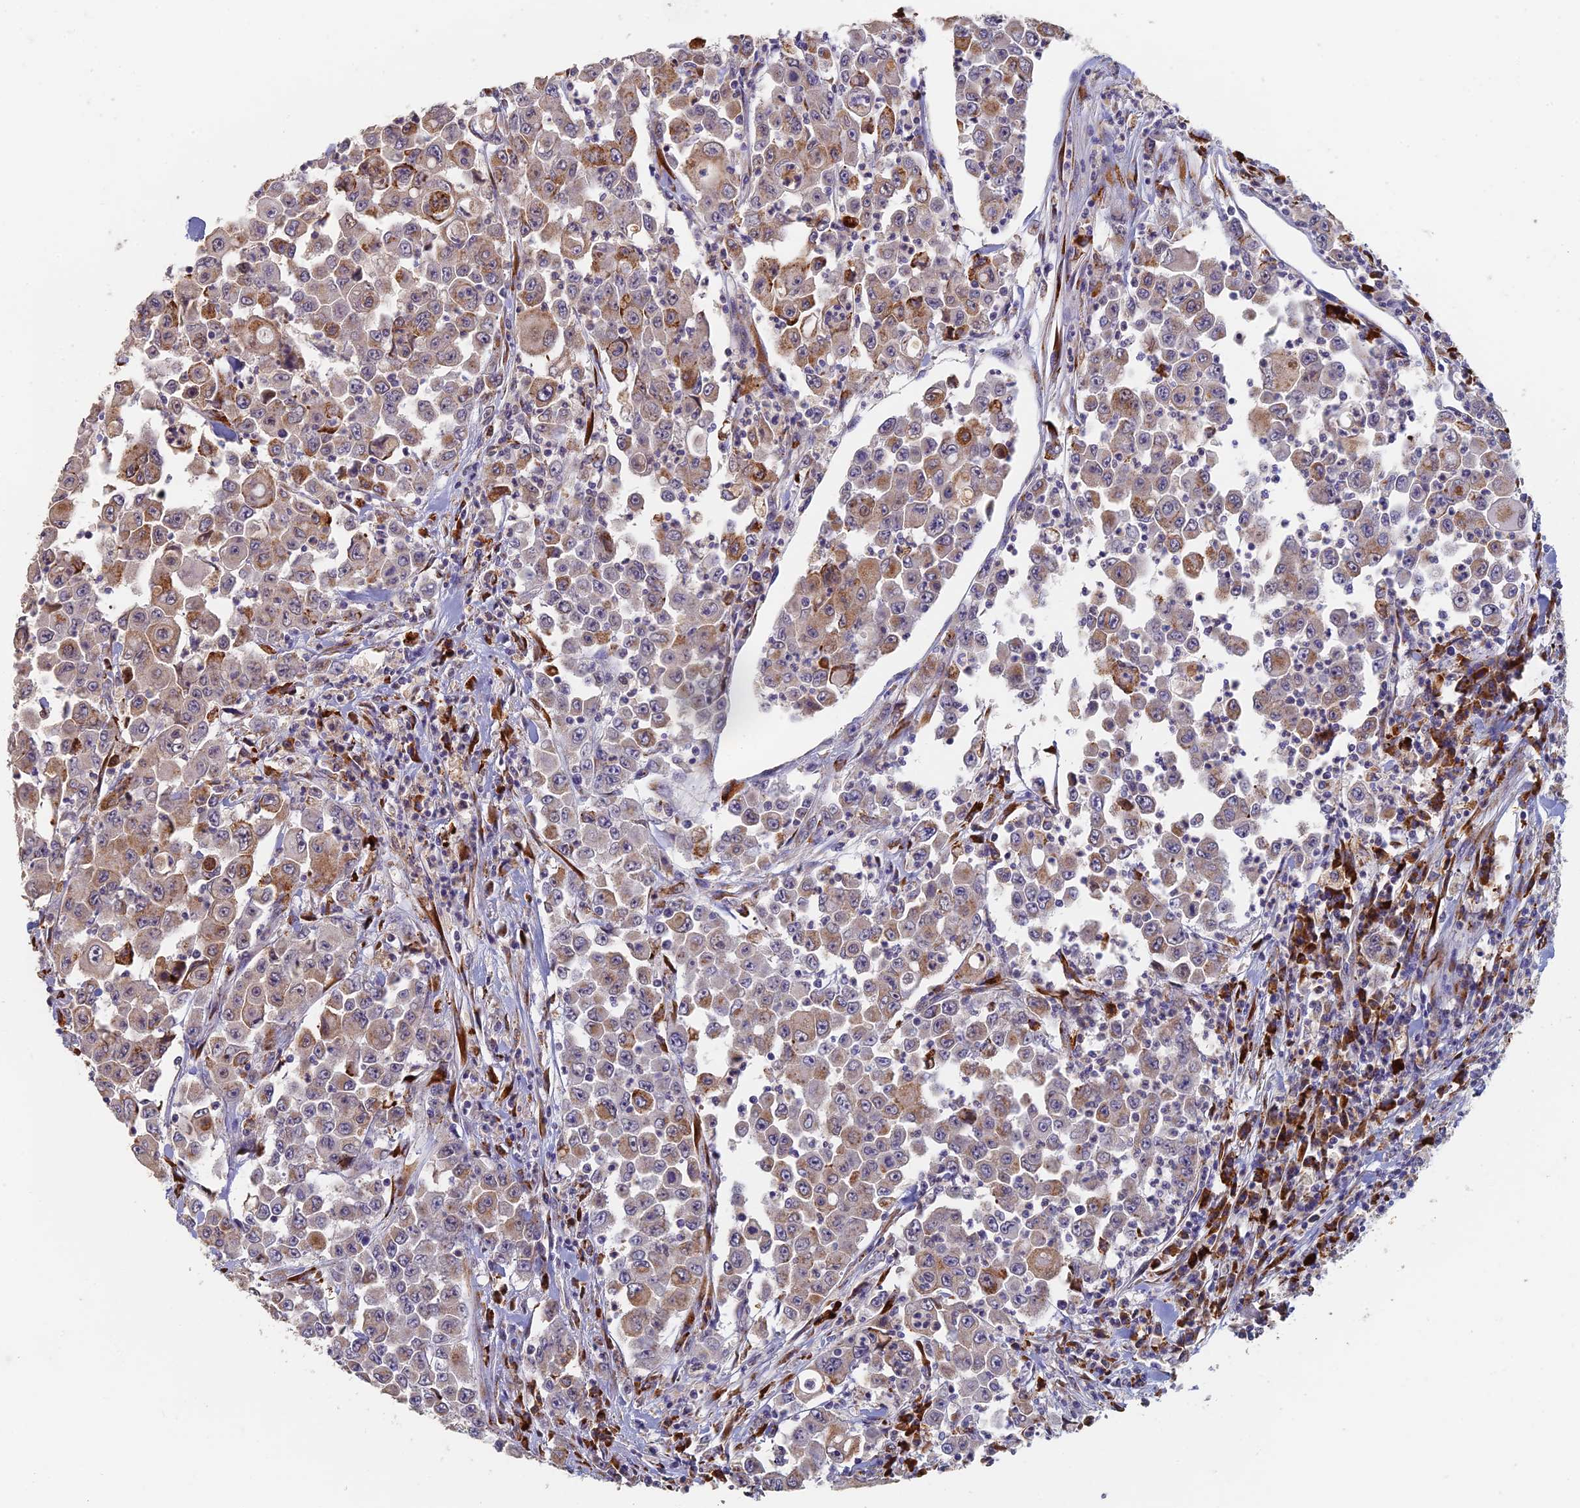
{"staining": {"intensity": "moderate", "quantity": "<25%", "location": "cytoplasmic/membranous"}, "tissue": "colorectal cancer", "cell_type": "Tumor cells", "image_type": "cancer", "snomed": [{"axis": "morphology", "description": "Adenocarcinoma, NOS"}, {"axis": "topography", "description": "Colon"}], "caption": "Tumor cells demonstrate moderate cytoplasmic/membranous positivity in about <25% of cells in colorectal cancer (adenocarcinoma).", "gene": "GPATCH1", "patient": {"sex": "male", "age": 51}}